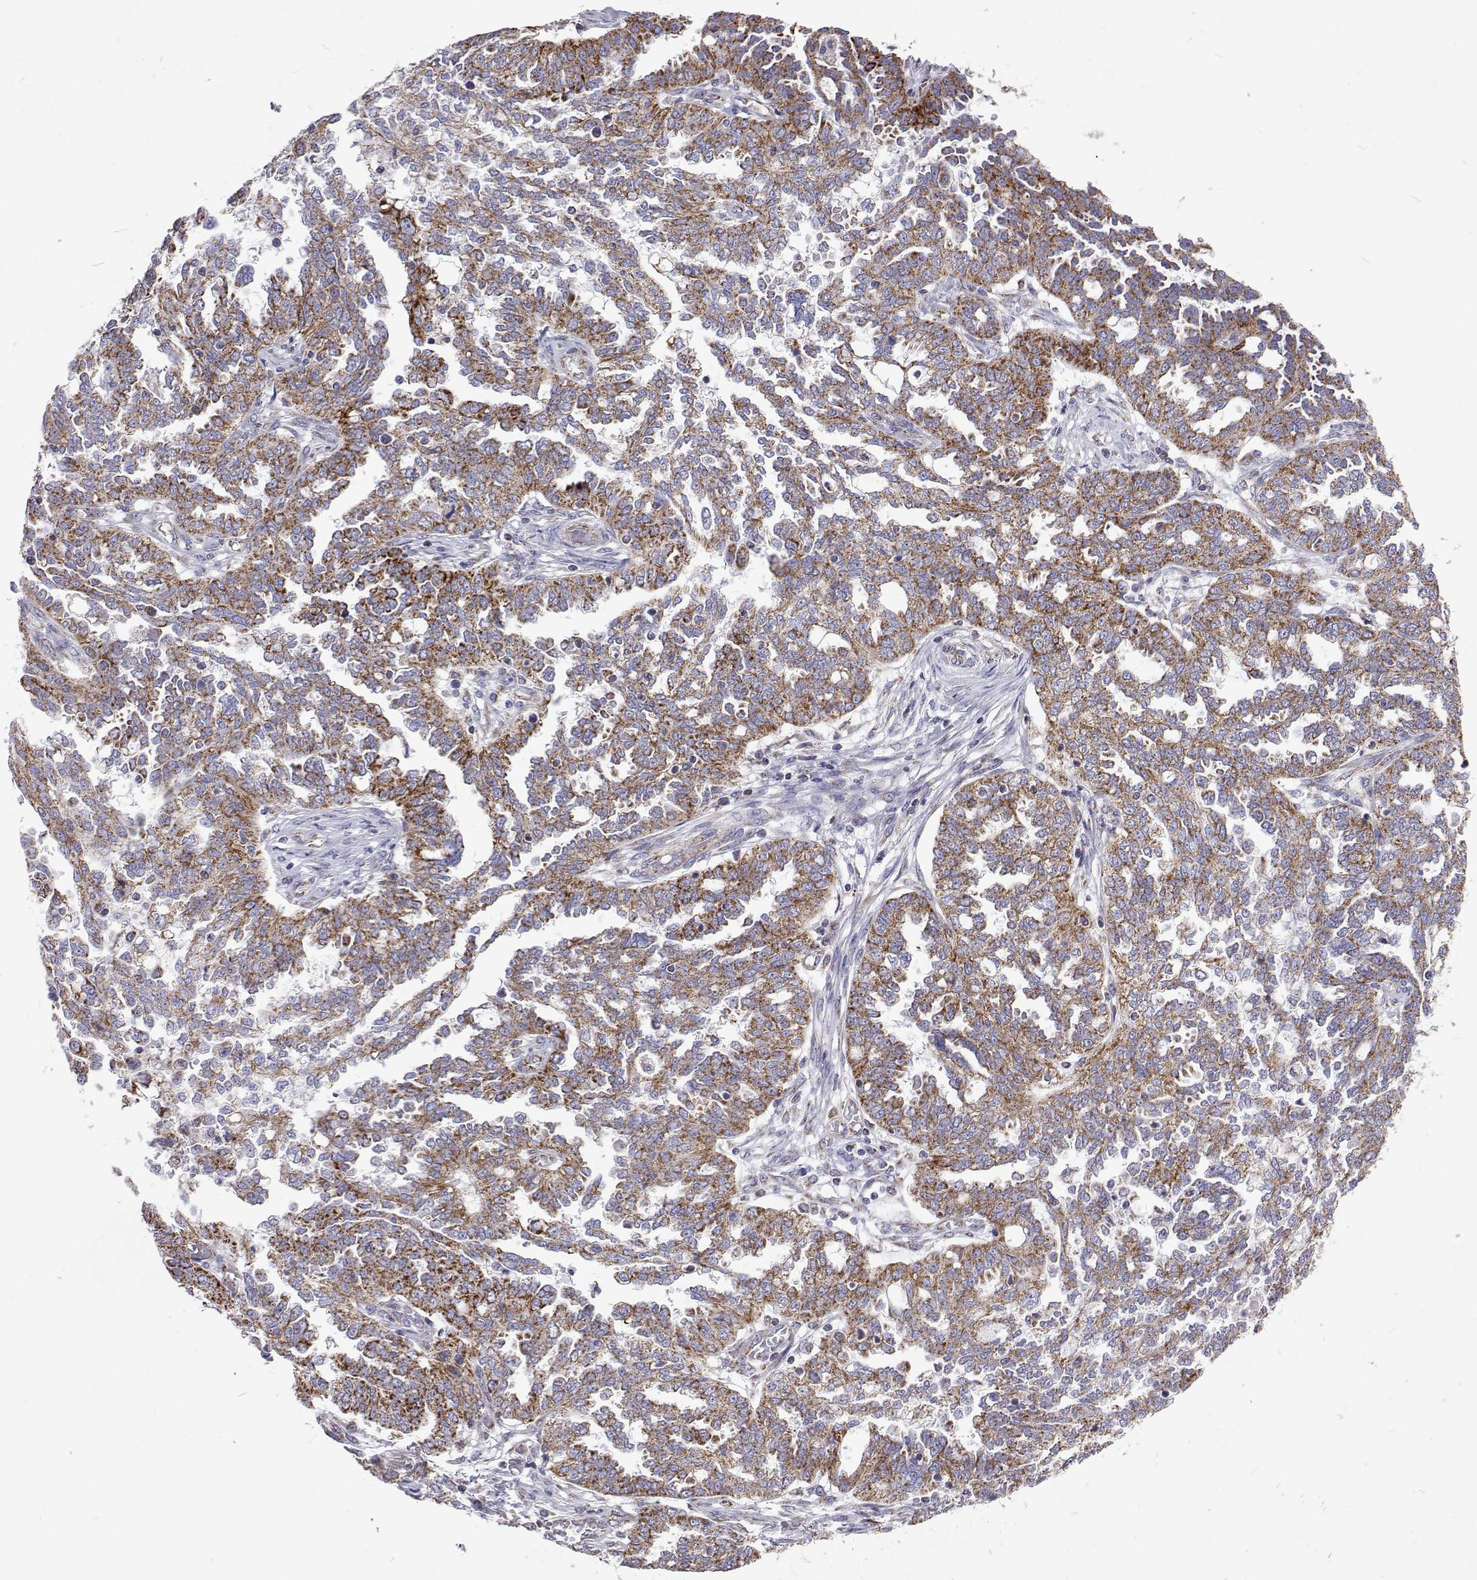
{"staining": {"intensity": "moderate", "quantity": ">75%", "location": "cytoplasmic/membranous"}, "tissue": "ovarian cancer", "cell_type": "Tumor cells", "image_type": "cancer", "snomed": [{"axis": "morphology", "description": "Cystadenocarcinoma, serous, NOS"}, {"axis": "topography", "description": "Ovary"}], "caption": "Immunohistochemical staining of serous cystadenocarcinoma (ovarian) exhibits medium levels of moderate cytoplasmic/membranous protein positivity in about >75% of tumor cells. (brown staining indicates protein expression, while blue staining denotes nuclei).", "gene": "MCCC2", "patient": {"sex": "female", "age": 67}}